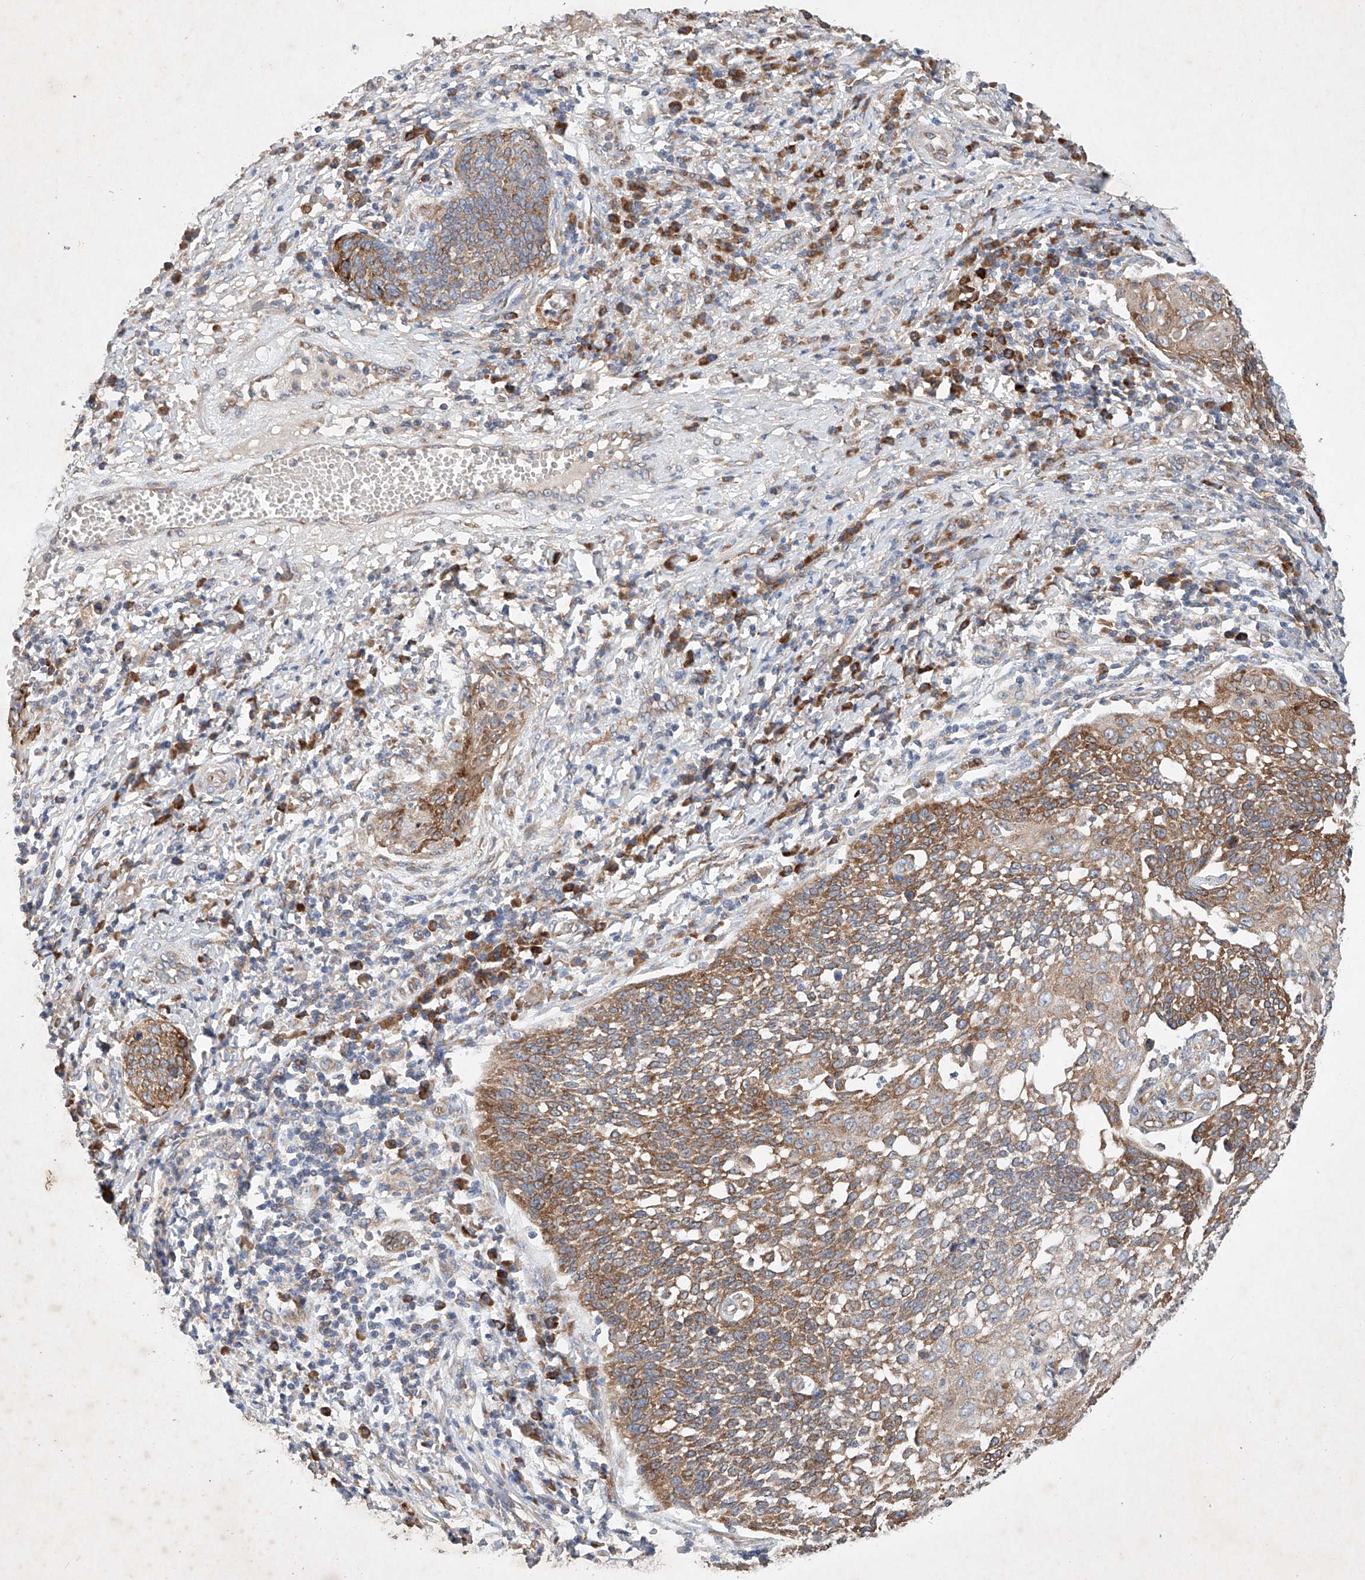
{"staining": {"intensity": "moderate", "quantity": ">75%", "location": "cytoplasmic/membranous"}, "tissue": "cervical cancer", "cell_type": "Tumor cells", "image_type": "cancer", "snomed": [{"axis": "morphology", "description": "Squamous cell carcinoma, NOS"}, {"axis": "topography", "description": "Cervix"}], "caption": "A brown stain labels moderate cytoplasmic/membranous staining of a protein in cervical cancer (squamous cell carcinoma) tumor cells. Nuclei are stained in blue.", "gene": "FASTK", "patient": {"sex": "female", "age": 34}}